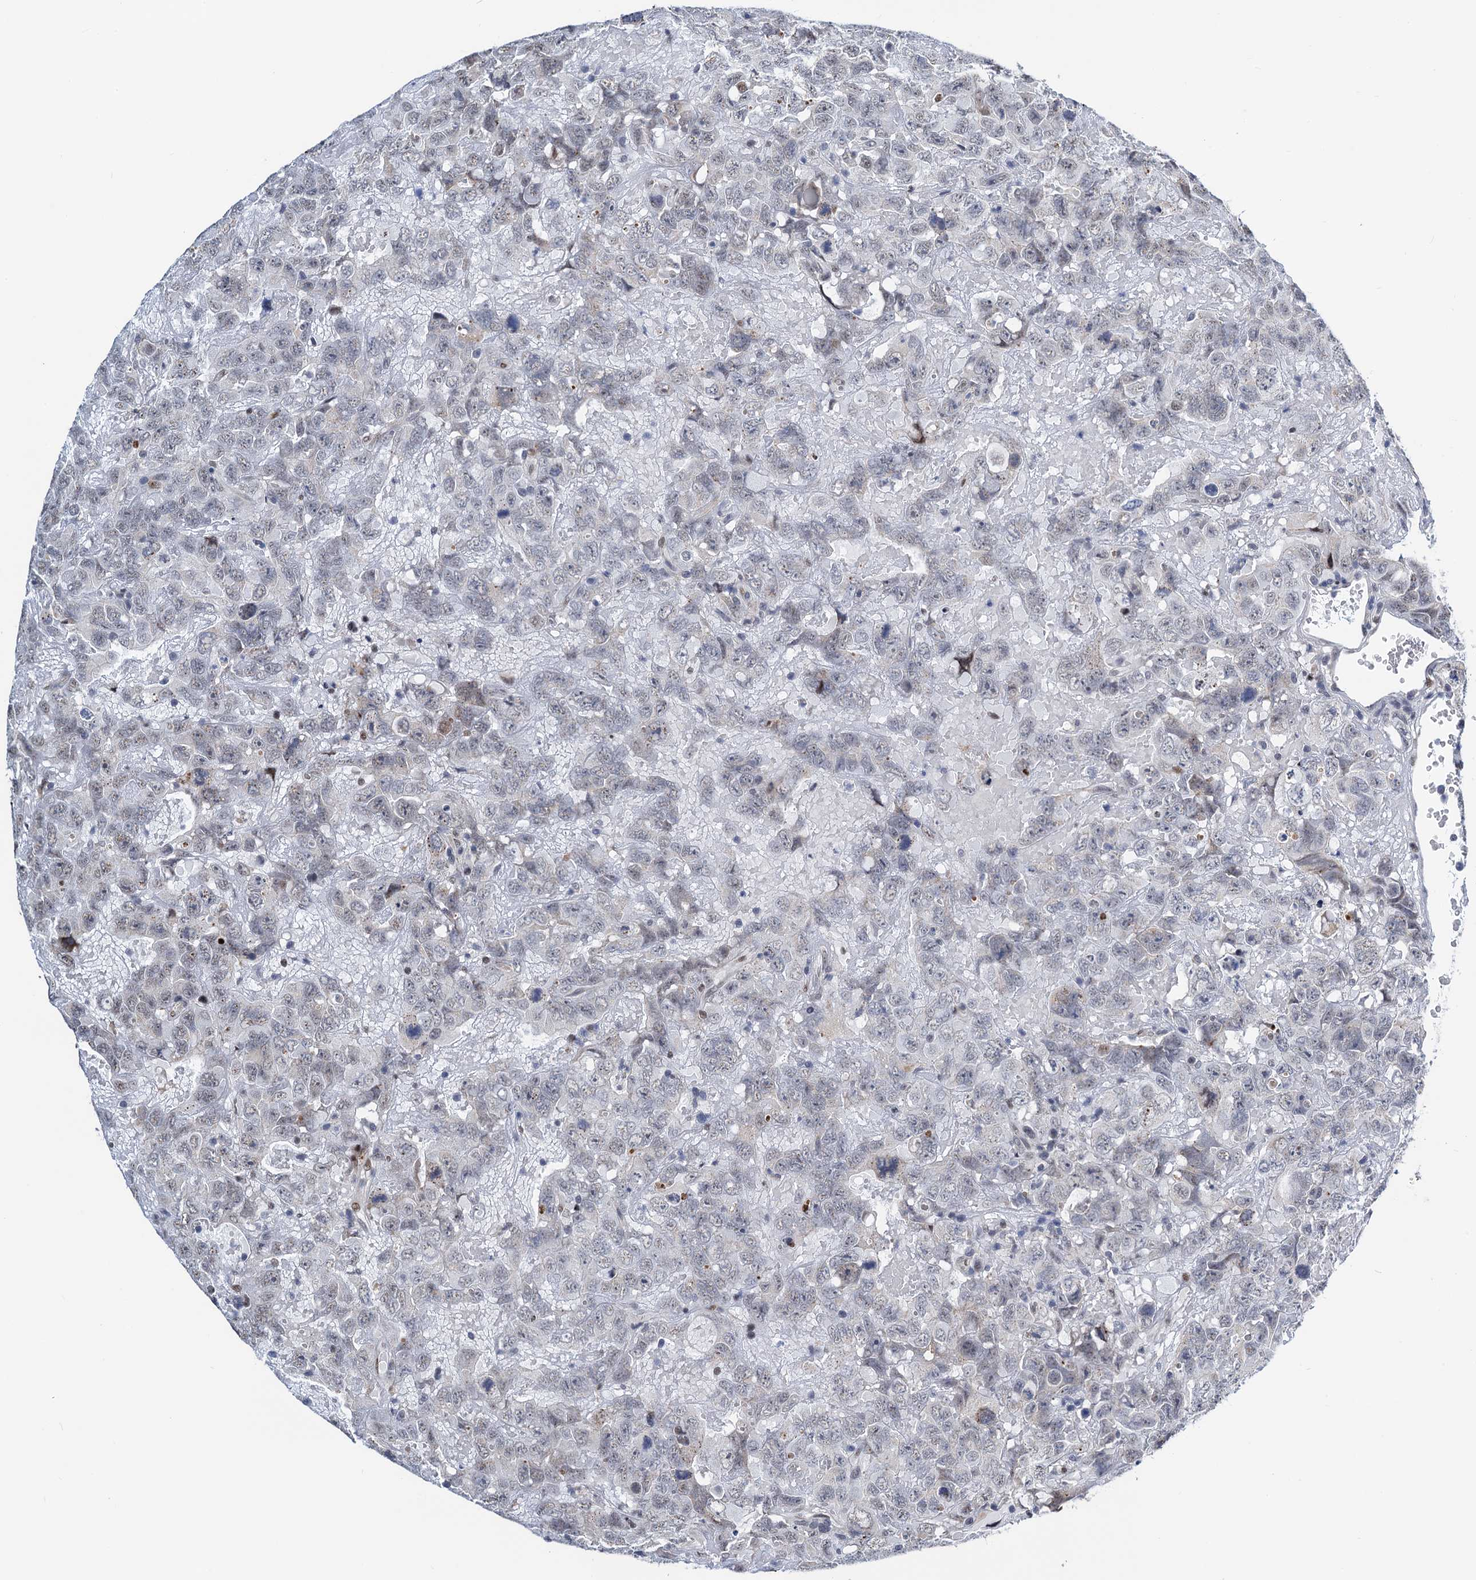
{"staining": {"intensity": "weak", "quantity": "<25%", "location": "nuclear"}, "tissue": "testis cancer", "cell_type": "Tumor cells", "image_type": "cancer", "snomed": [{"axis": "morphology", "description": "Carcinoma, Embryonal, NOS"}, {"axis": "topography", "description": "Testis"}], "caption": "An immunohistochemistry image of testis embryonal carcinoma is shown. There is no staining in tumor cells of testis embryonal carcinoma.", "gene": "FAM222A", "patient": {"sex": "male", "age": 45}}